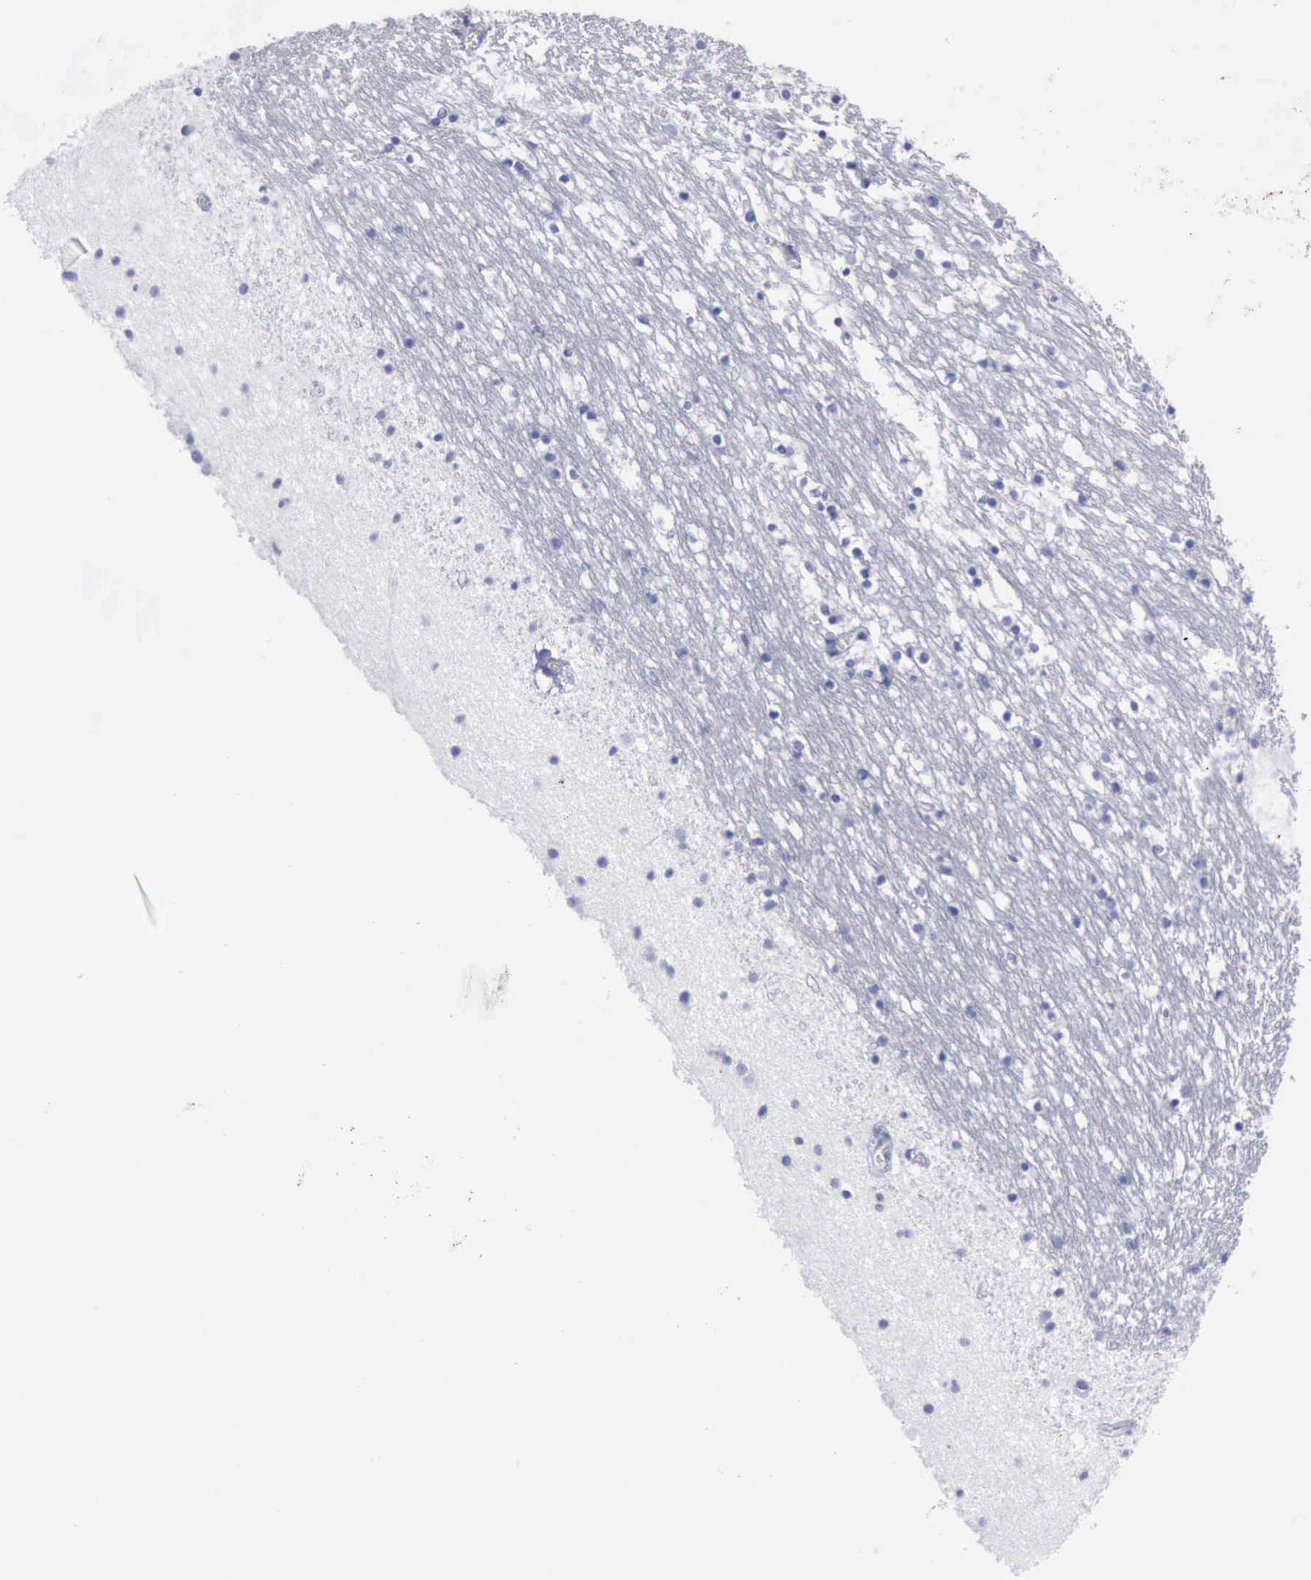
{"staining": {"intensity": "negative", "quantity": "none", "location": "none"}, "tissue": "caudate", "cell_type": "Glial cells", "image_type": "normal", "snomed": [{"axis": "morphology", "description": "Normal tissue, NOS"}, {"axis": "topography", "description": "Lateral ventricle wall"}], "caption": "Immunohistochemistry of unremarkable caudate exhibits no positivity in glial cells.", "gene": "KRT13", "patient": {"sex": "male", "age": 45}}